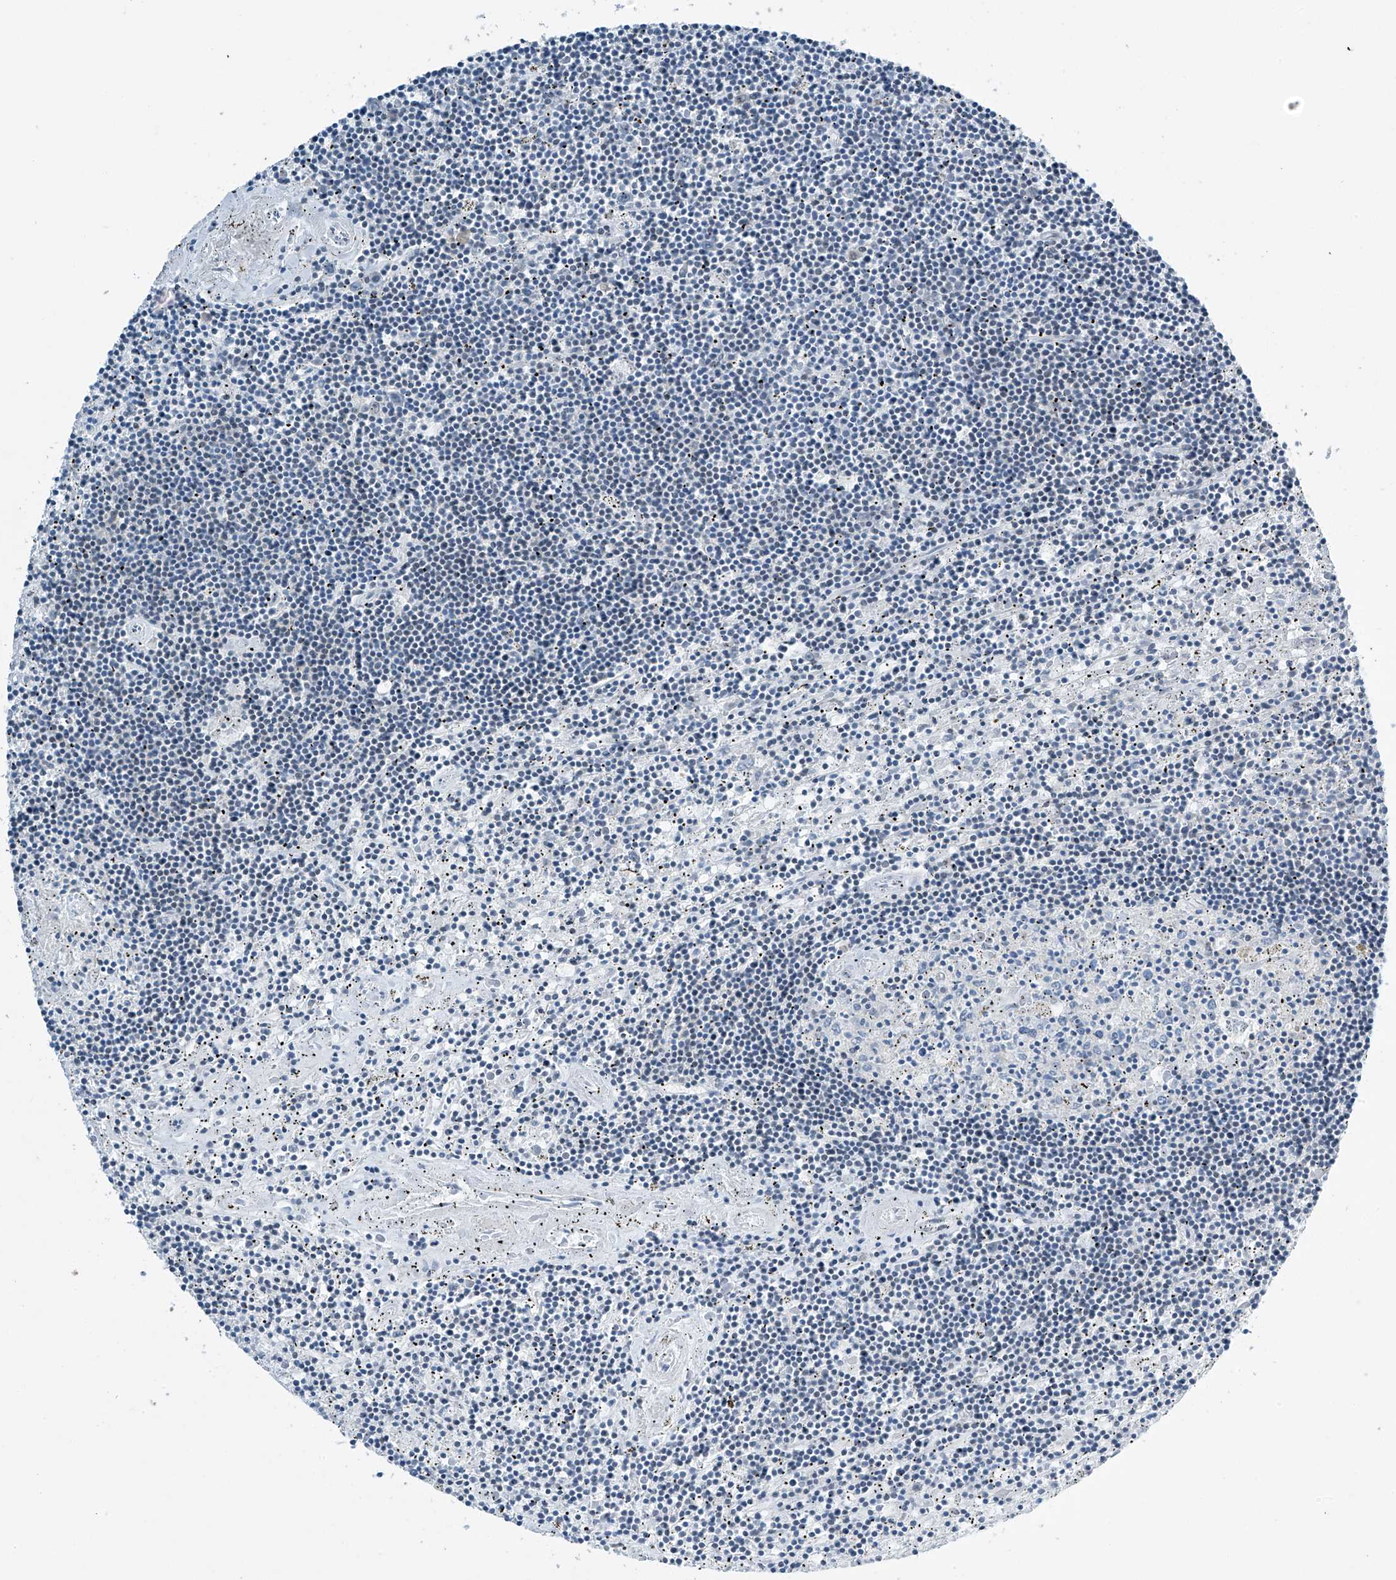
{"staining": {"intensity": "negative", "quantity": "none", "location": "none"}, "tissue": "lymphoma", "cell_type": "Tumor cells", "image_type": "cancer", "snomed": [{"axis": "morphology", "description": "Malignant lymphoma, non-Hodgkin's type, Low grade"}, {"axis": "topography", "description": "Spleen"}], "caption": "Immunohistochemistry (IHC) of human lymphoma demonstrates no expression in tumor cells.", "gene": "TAF8", "patient": {"sex": "male", "age": 76}}